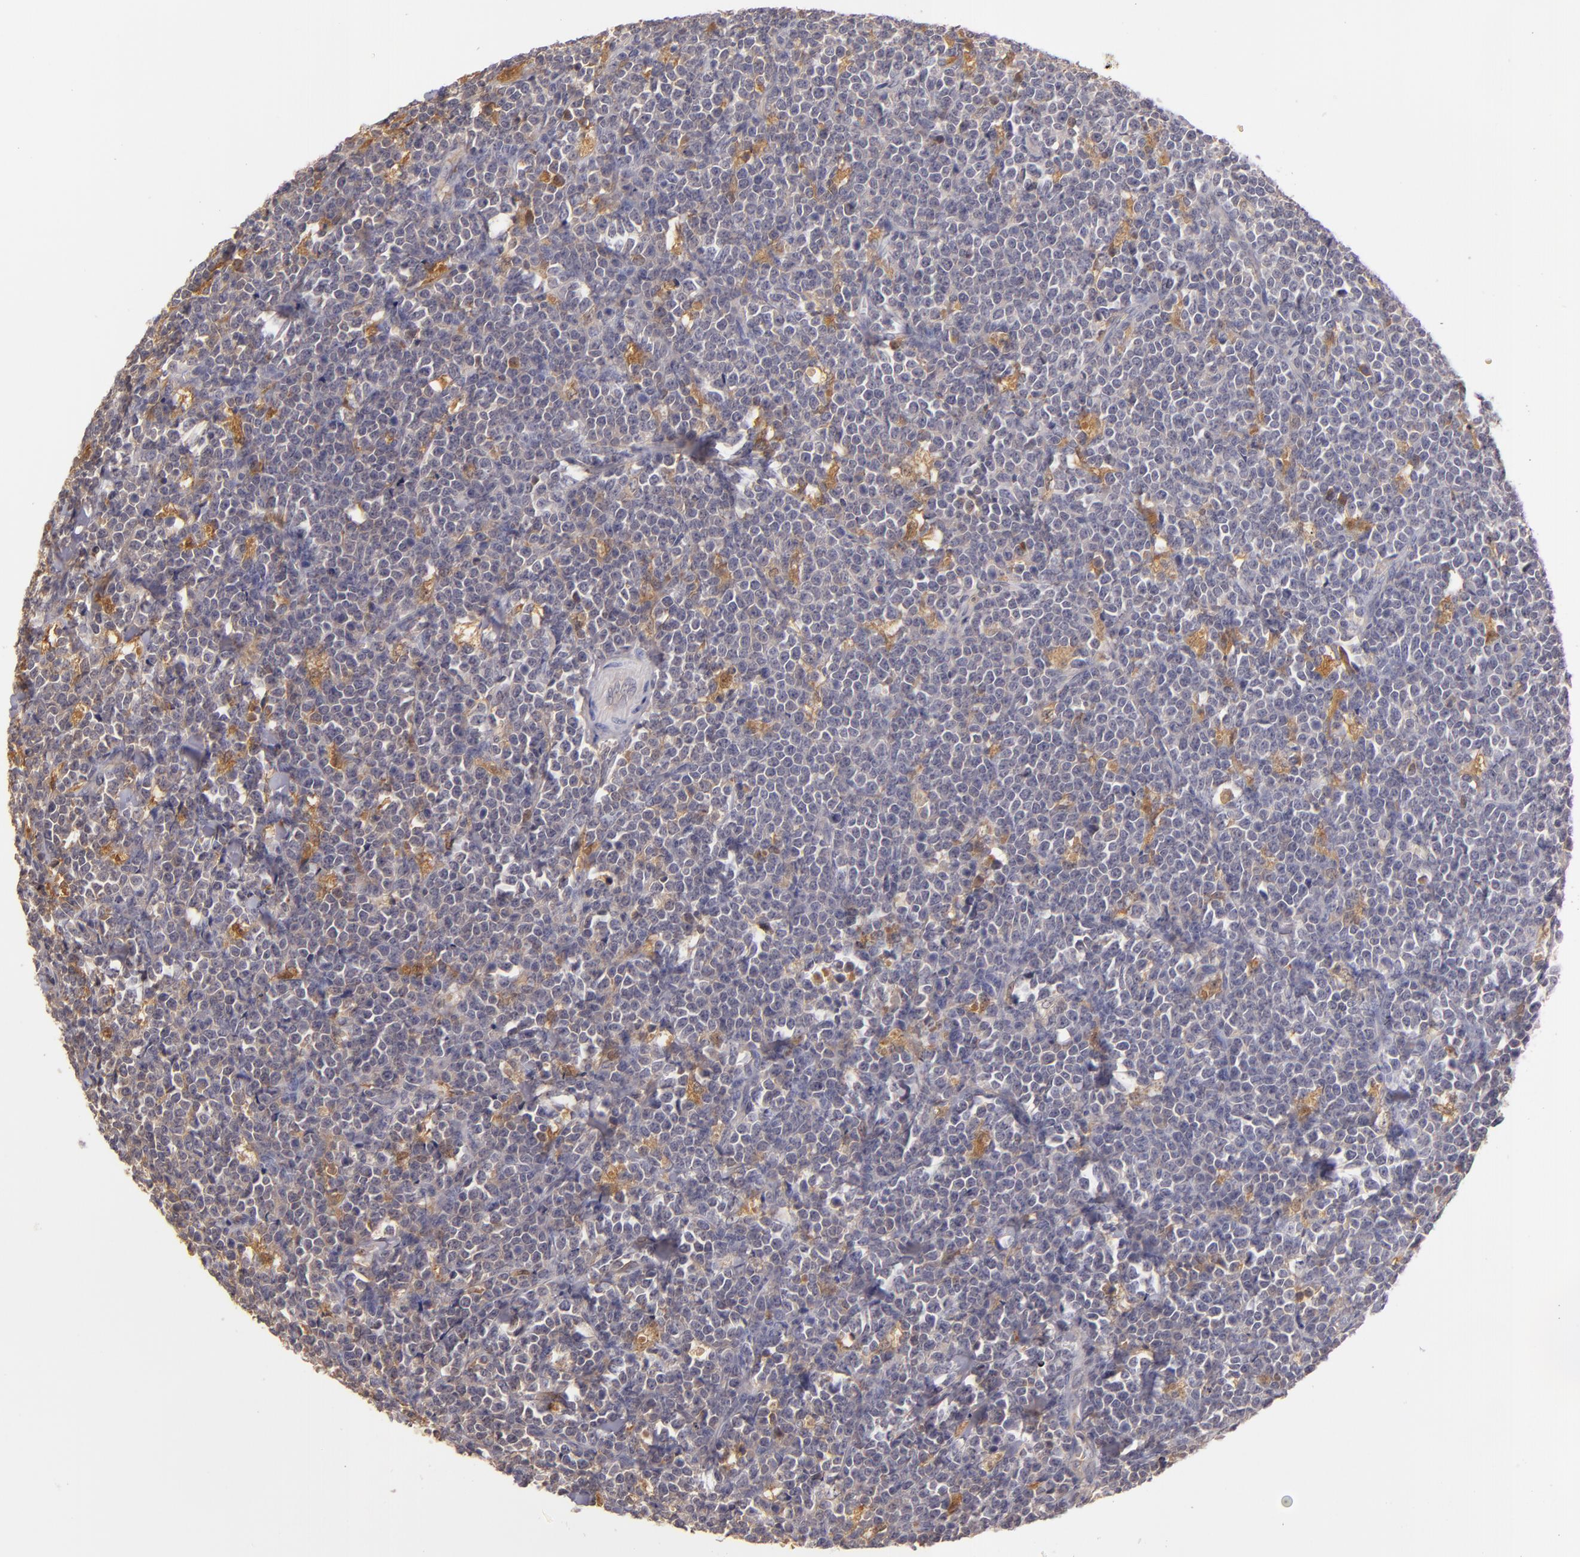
{"staining": {"intensity": "negative", "quantity": "none", "location": "none"}, "tissue": "lymphoma", "cell_type": "Tumor cells", "image_type": "cancer", "snomed": [{"axis": "morphology", "description": "Malignant lymphoma, non-Hodgkin's type, High grade"}, {"axis": "topography", "description": "Small intestine"}, {"axis": "topography", "description": "Colon"}], "caption": "An IHC micrograph of lymphoma is shown. There is no staining in tumor cells of lymphoma. (DAB immunohistochemistry, high magnification).", "gene": "LRG1", "patient": {"sex": "male", "age": 8}}